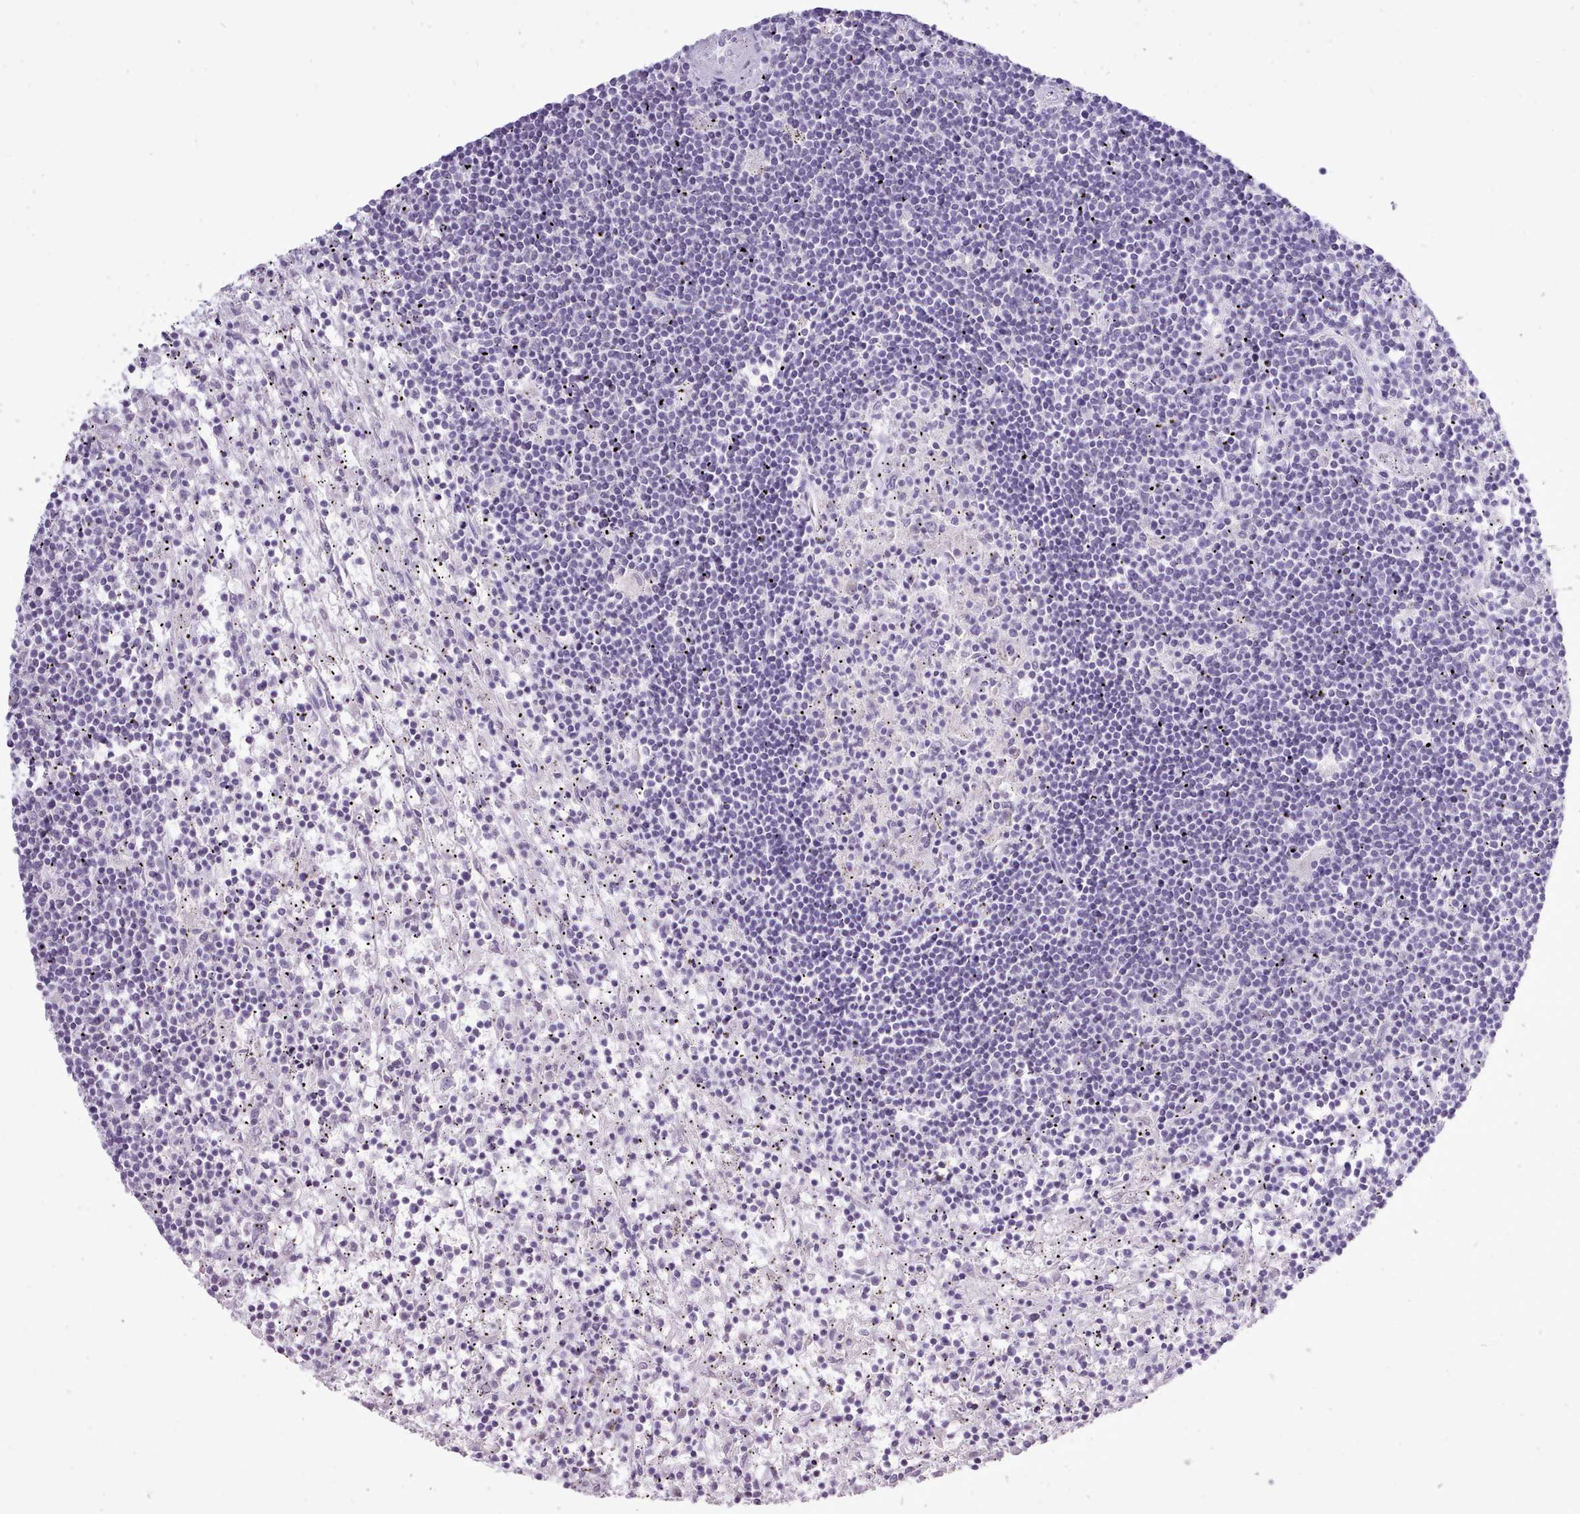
{"staining": {"intensity": "negative", "quantity": "none", "location": "none"}, "tissue": "lymphoma", "cell_type": "Tumor cells", "image_type": "cancer", "snomed": [{"axis": "morphology", "description": "Malignant lymphoma, non-Hodgkin's type, Low grade"}, {"axis": "topography", "description": "Spleen"}], "caption": "A micrograph of human lymphoma is negative for staining in tumor cells.", "gene": "BDKRB2", "patient": {"sex": "male", "age": 76}}